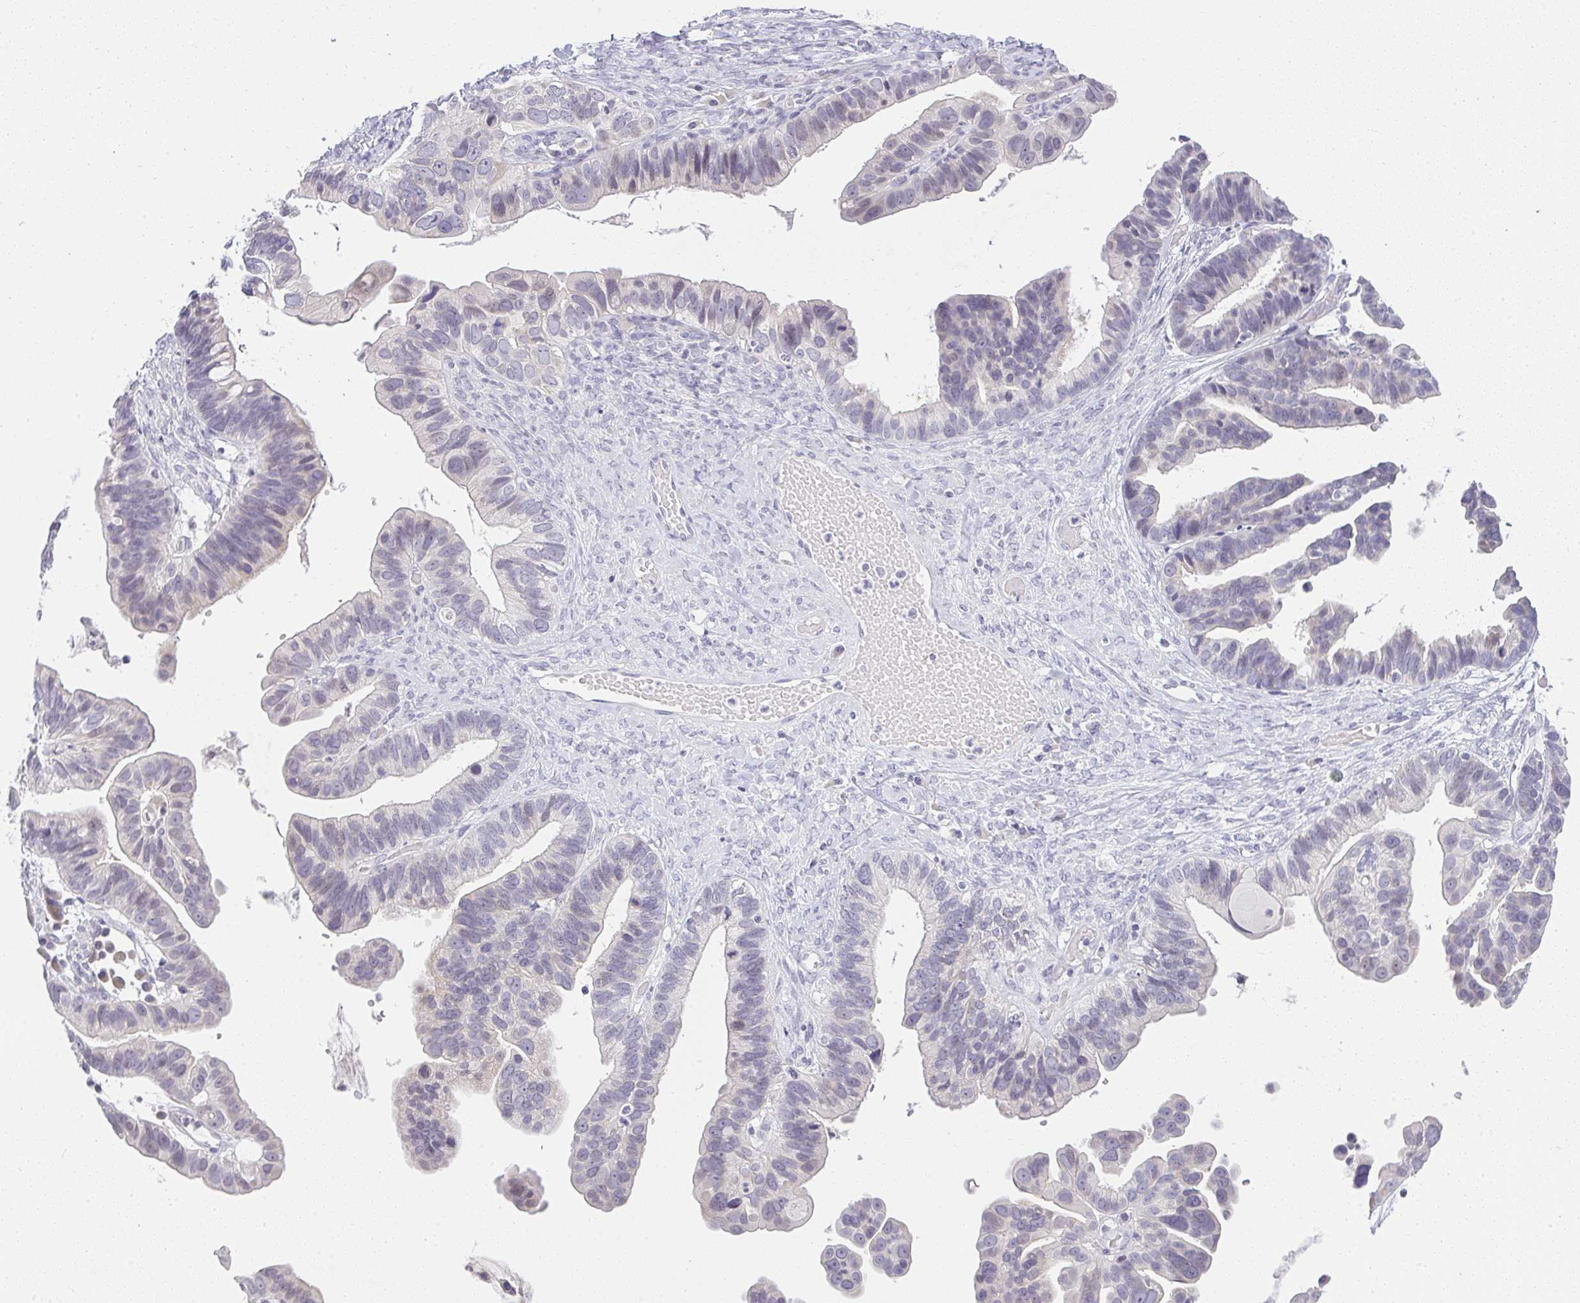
{"staining": {"intensity": "negative", "quantity": "none", "location": "none"}, "tissue": "ovarian cancer", "cell_type": "Tumor cells", "image_type": "cancer", "snomed": [{"axis": "morphology", "description": "Cystadenocarcinoma, serous, NOS"}, {"axis": "topography", "description": "Ovary"}], "caption": "IHC micrograph of serous cystadenocarcinoma (ovarian) stained for a protein (brown), which reveals no expression in tumor cells.", "gene": "CACNA1S", "patient": {"sex": "female", "age": 56}}